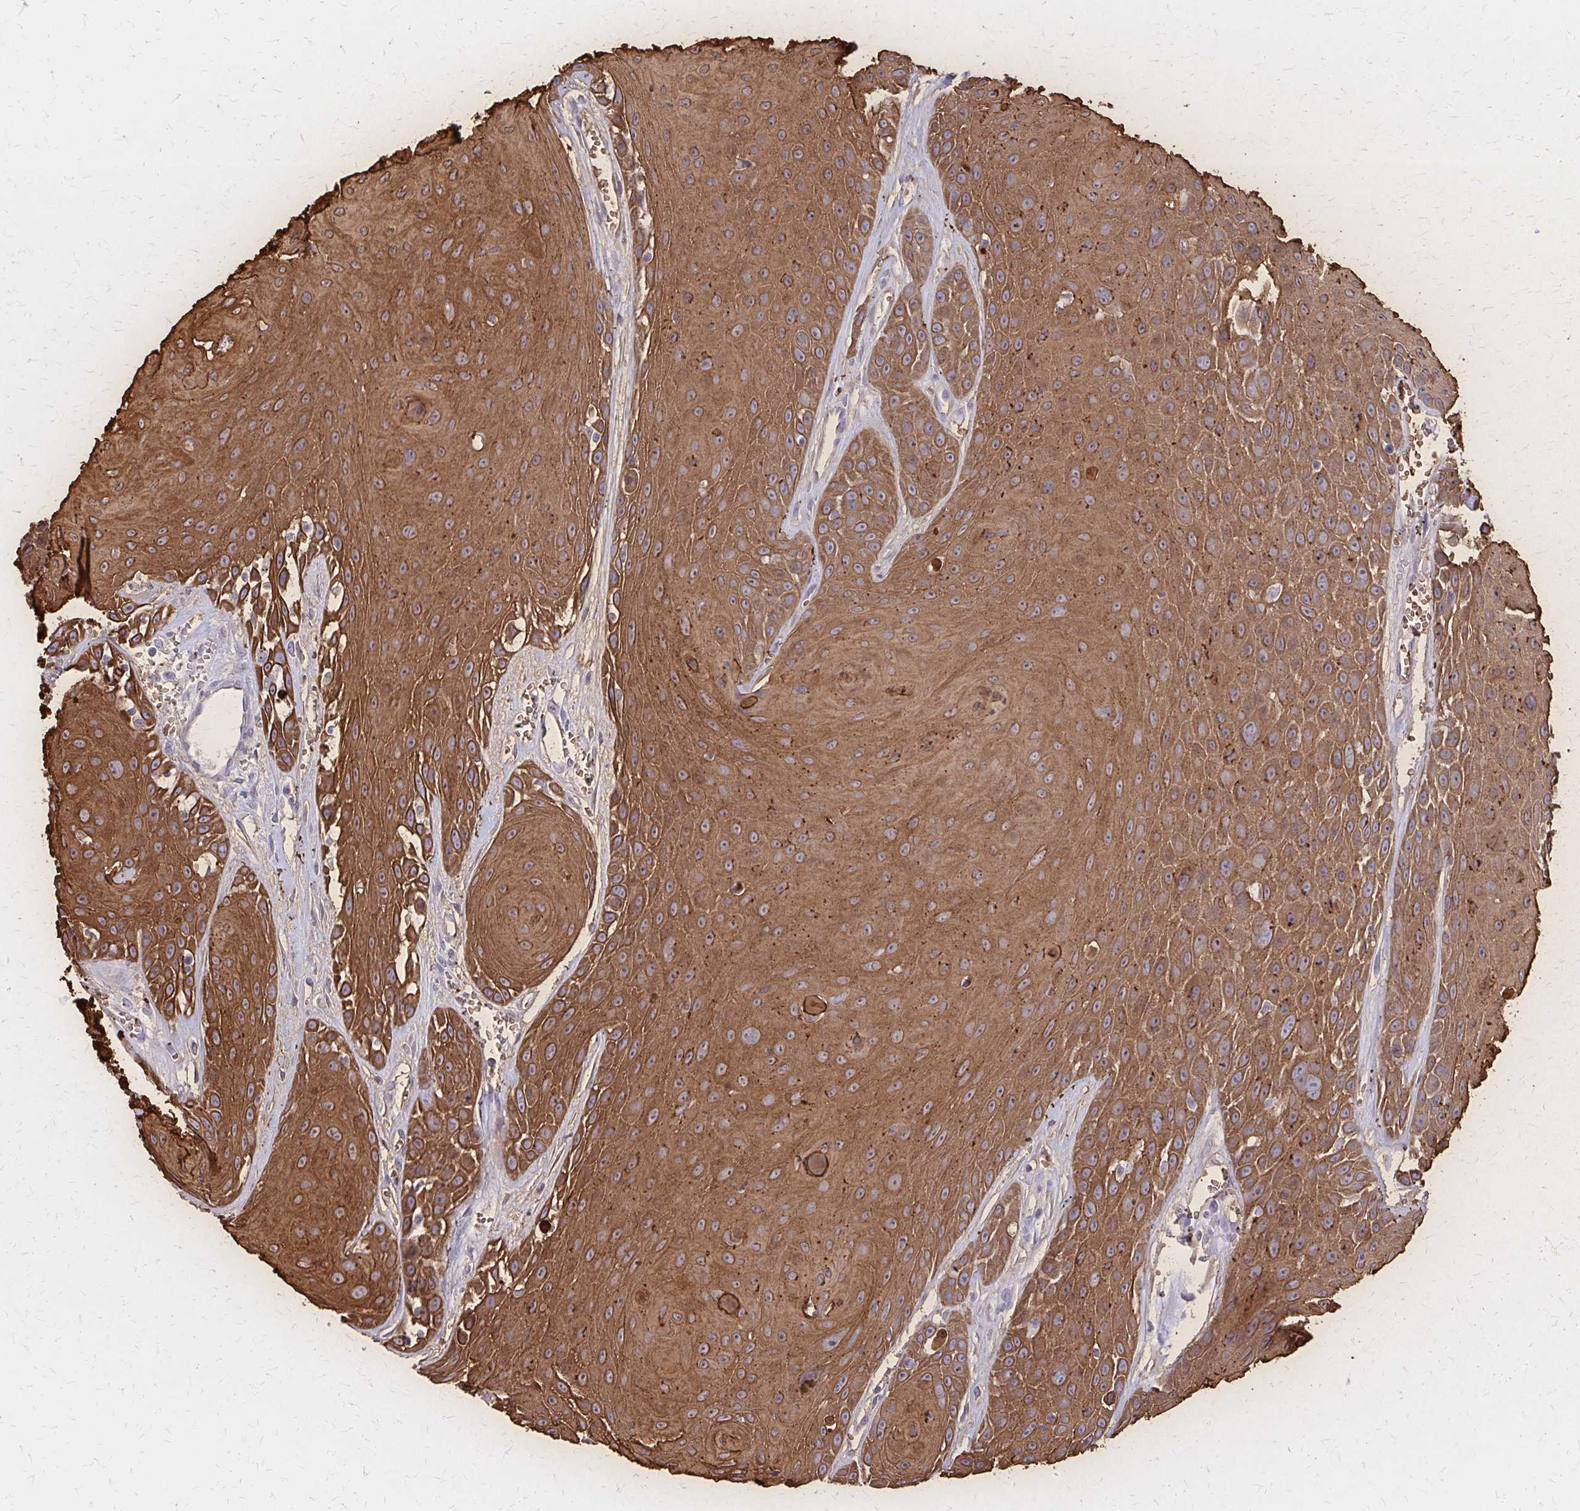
{"staining": {"intensity": "strong", "quantity": ">75%", "location": "cytoplasmic/membranous"}, "tissue": "head and neck cancer", "cell_type": "Tumor cells", "image_type": "cancer", "snomed": [{"axis": "morphology", "description": "Squamous cell carcinoma, NOS"}, {"axis": "topography", "description": "Oral tissue"}, {"axis": "topography", "description": "Head-Neck"}], "caption": "This histopathology image reveals immunohistochemistry (IHC) staining of human head and neck cancer, with high strong cytoplasmic/membranous expression in about >75% of tumor cells.", "gene": "GLYATL2", "patient": {"sex": "male", "age": 81}}